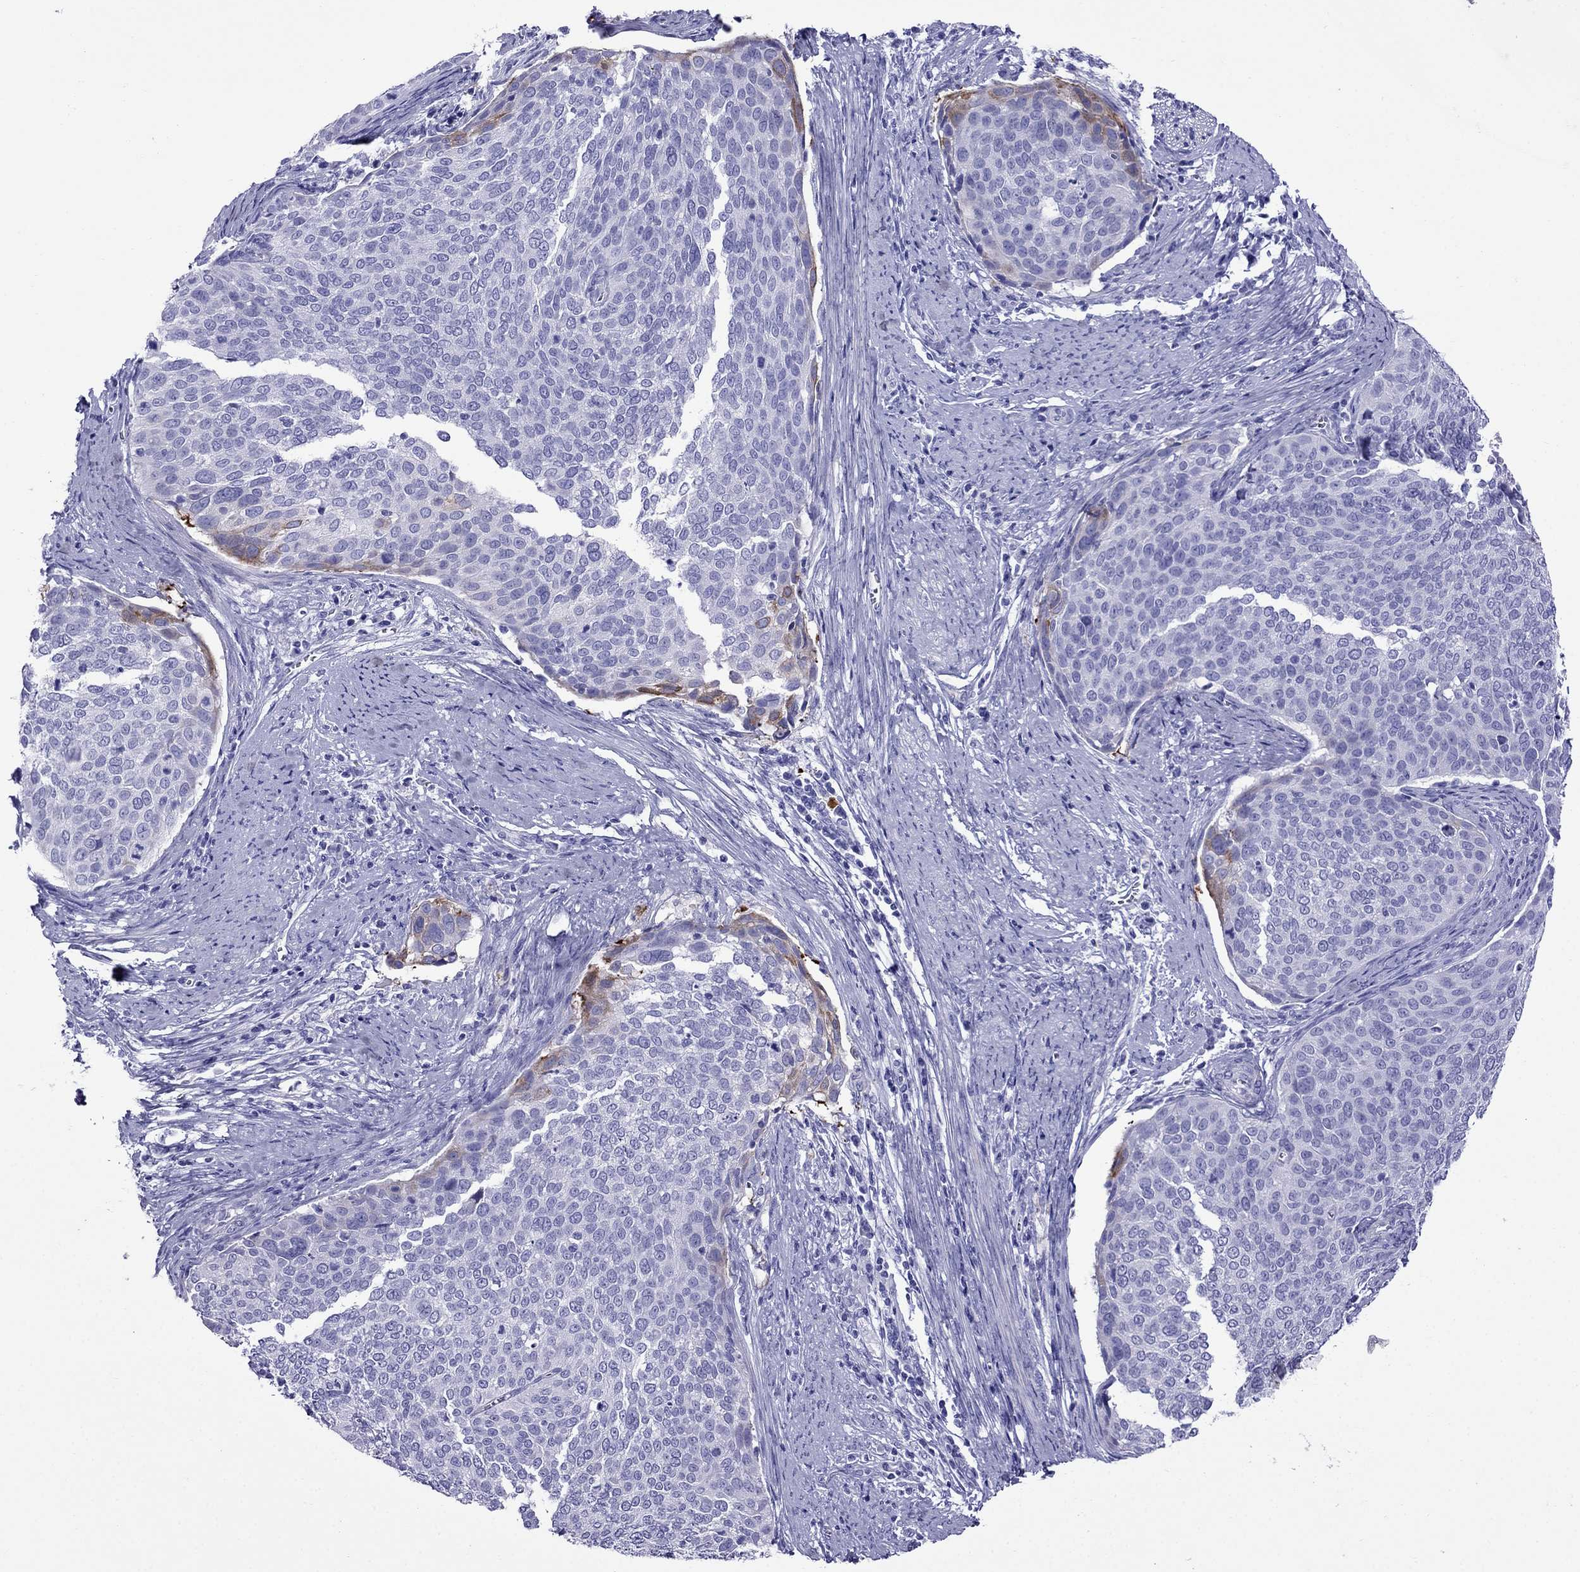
{"staining": {"intensity": "strong", "quantity": "<25%", "location": "cytoplasmic/membranous"}, "tissue": "cervical cancer", "cell_type": "Tumor cells", "image_type": "cancer", "snomed": [{"axis": "morphology", "description": "Squamous cell carcinoma, NOS"}, {"axis": "topography", "description": "Cervix"}], "caption": "The histopathology image reveals a brown stain indicating the presence of a protein in the cytoplasmic/membranous of tumor cells in cervical cancer.", "gene": "CRYBA1", "patient": {"sex": "female", "age": 39}}